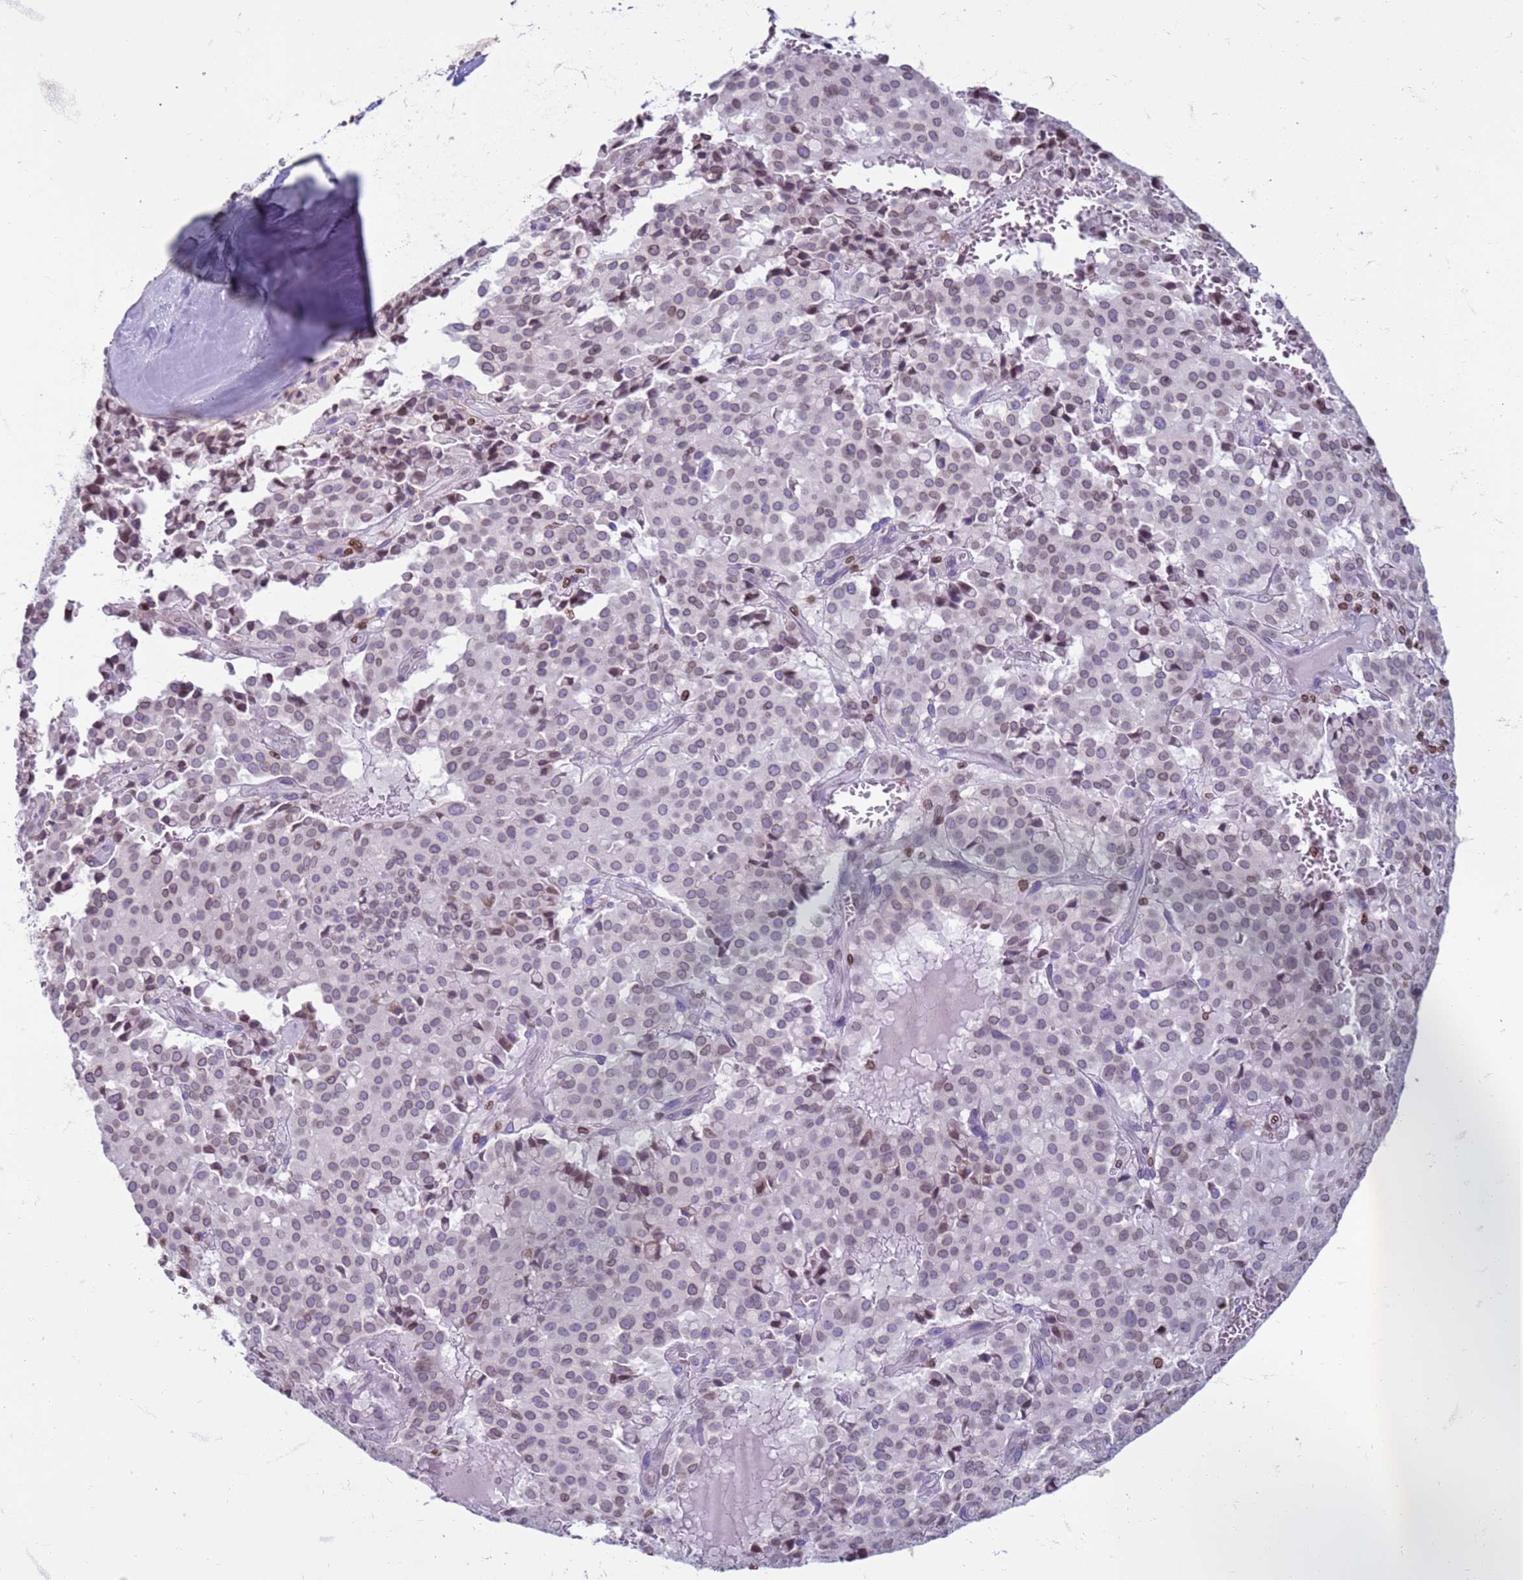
{"staining": {"intensity": "weak", "quantity": "25%-75%", "location": "cytoplasmic/membranous,nuclear"}, "tissue": "pancreatic cancer", "cell_type": "Tumor cells", "image_type": "cancer", "snomed": [{"axis": "morphology", "description": "Adenocarcinoma, NOS"}, {"axis": "topography", "description": "Pancreas"}], "caption": "Weak cytoplasmic/membranous and nuclear expression for a protein is seen in about 25%-75% of tumor cells of pancreatic cancer (adenocarcinoma) using IHC.", "gene": "METTL25B", "patient": {"sex": "male", "age": 65}}